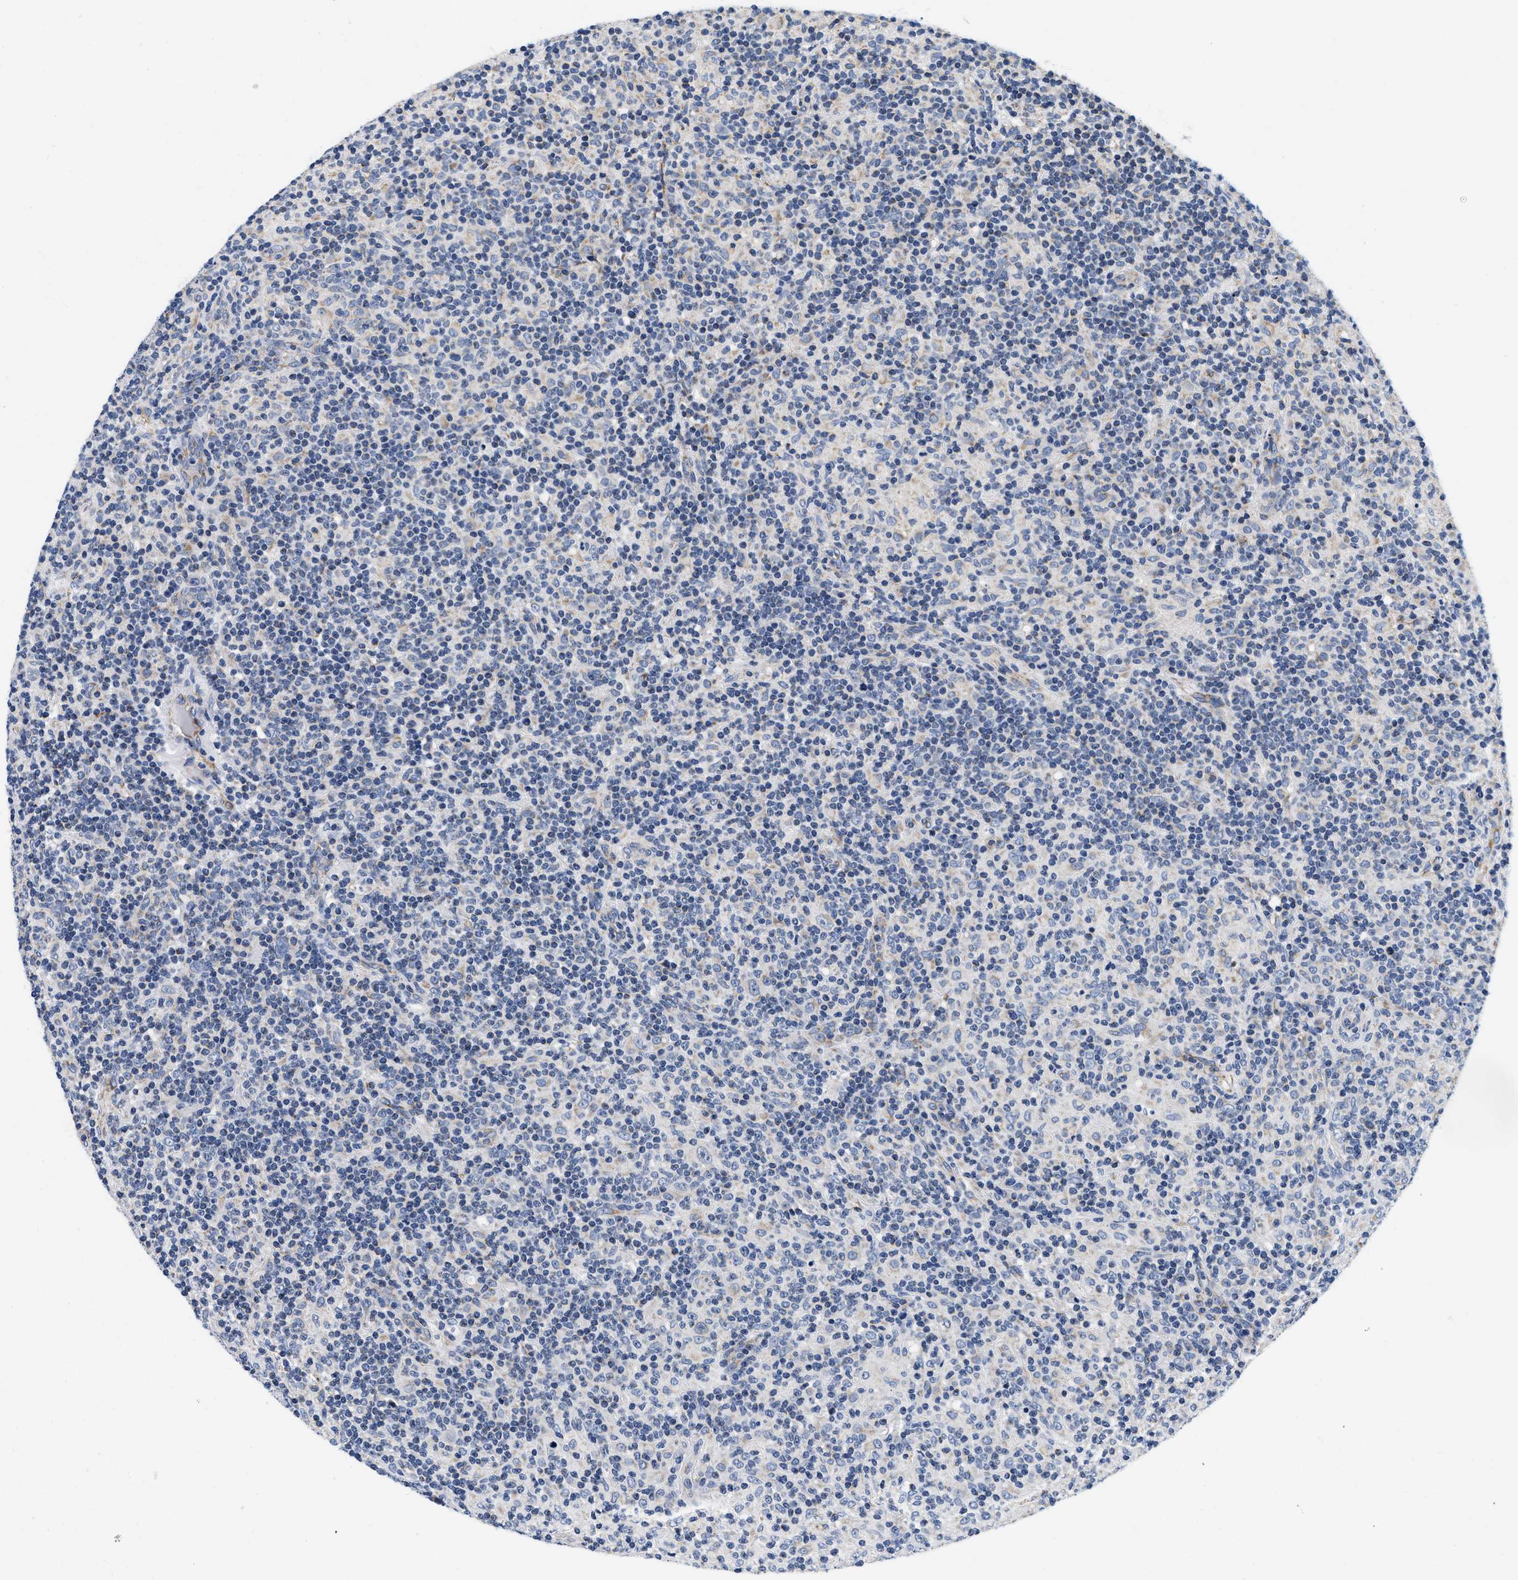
{"staining": {"intensity": "negative", "quantity": "none", "location": "none"}, "tissue": "lymphoma", "cell_type": "Tumor cells", "image_type": "cancer", "snomed": [{"axis": "morphology", "description": "Hodgkin's disease, NOS"}, {"axis": "topography", "description": "Lymph node"}], "caption": "Tumor cells show no significant staining in lymphoma. The staining is performed using DAB (3,3'-diaminobenzidine) brown chromogen with nuclei counter-stained in using hematoxylin.", "gene": "PDP1", "patient": {"sex": "male", "age": 70}}